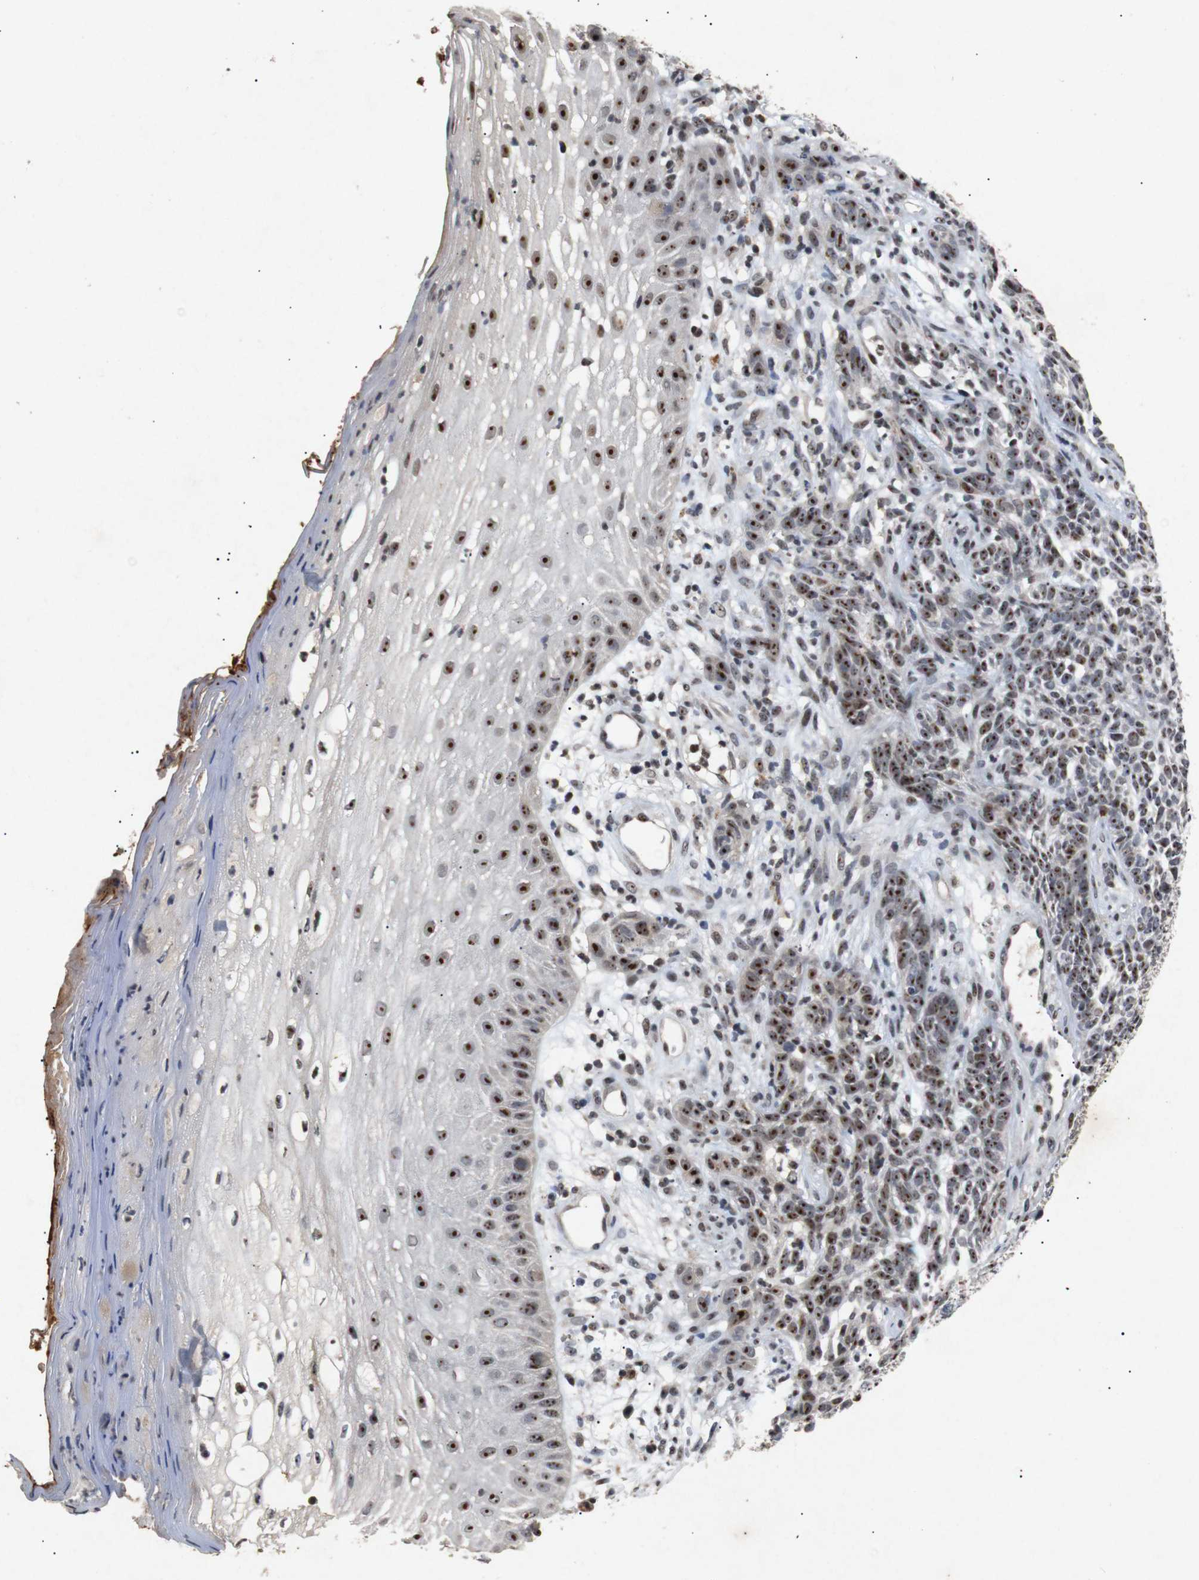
{"staining": {"intensity": "moderate", "quantity": ">75%", "location": "nuclear"}, "tissue": "skin cancer", "cell_type": "Tumor cells", "image_type": "cancer", "snomed": [{"axis": "morphology", "description": "Basal cell carcinoma"}, {"axis": "topography", "description": "Skin"}], "caption": "Human skin cancer stained with a protein marker exhibits moderate staining in tumor cells.", "gene": "PARN", "patient": {"sex": "female", "age": 84}}